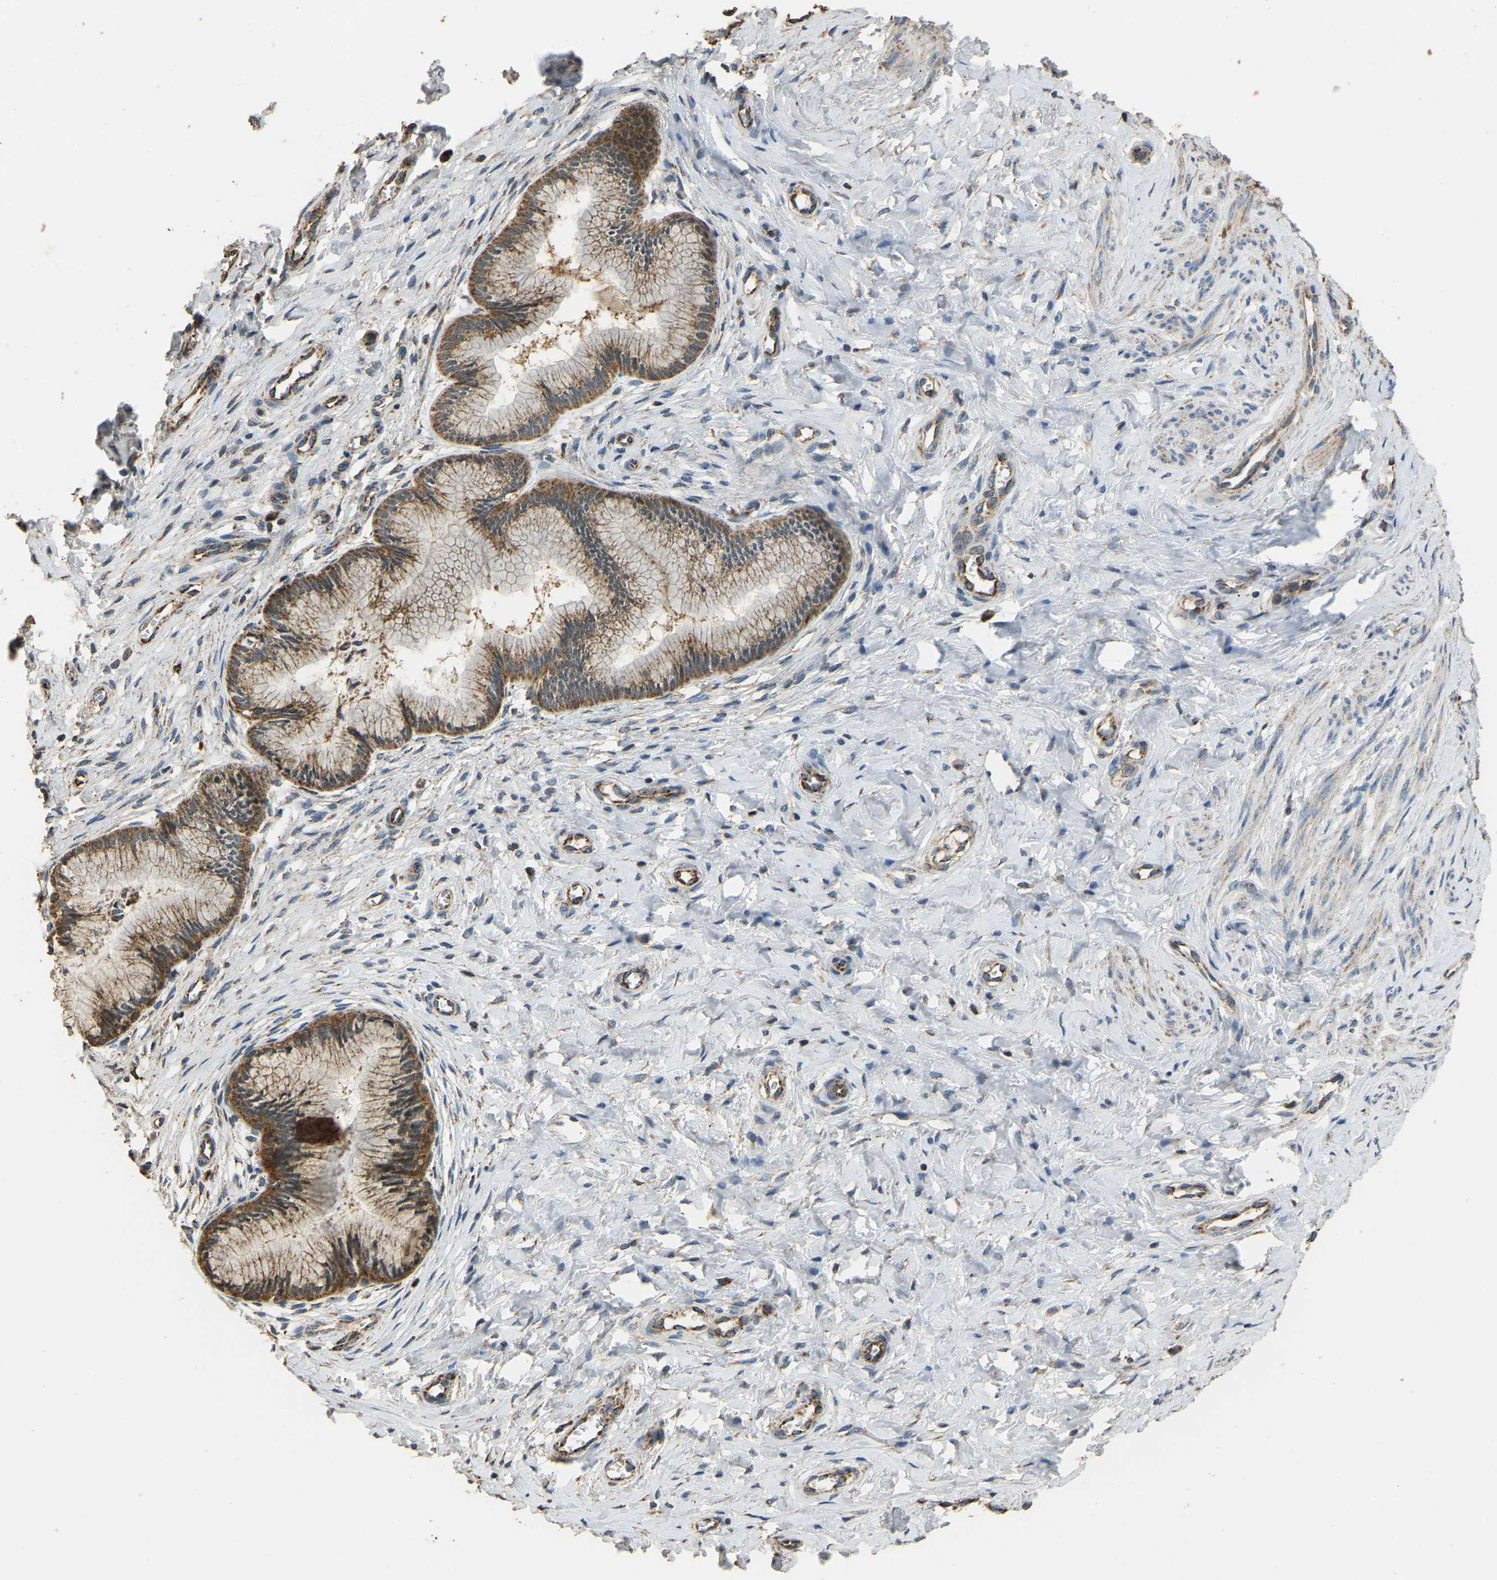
{"staining": {"intensity": "moderate", "quantity": ">75%", "location": "cytoplasmic/membranous"}, "tissue": "cervix", "cell_type": "Glandular cells", "image_type": "normal", "snomed": [{"axis": "morphology", "description": "Normal tissue, NOS"}, {"axis": "topography", "description": "Cervix"}], "caption": "A micrograph showing moderate cytoplasmic/membranous staining in approximately >75% of glandular cells in unremarkable cervix, as visualized by brown immunohistochemical staining.", "gene": "TUFM", "patient": {"sex": "female", "age": 55}}